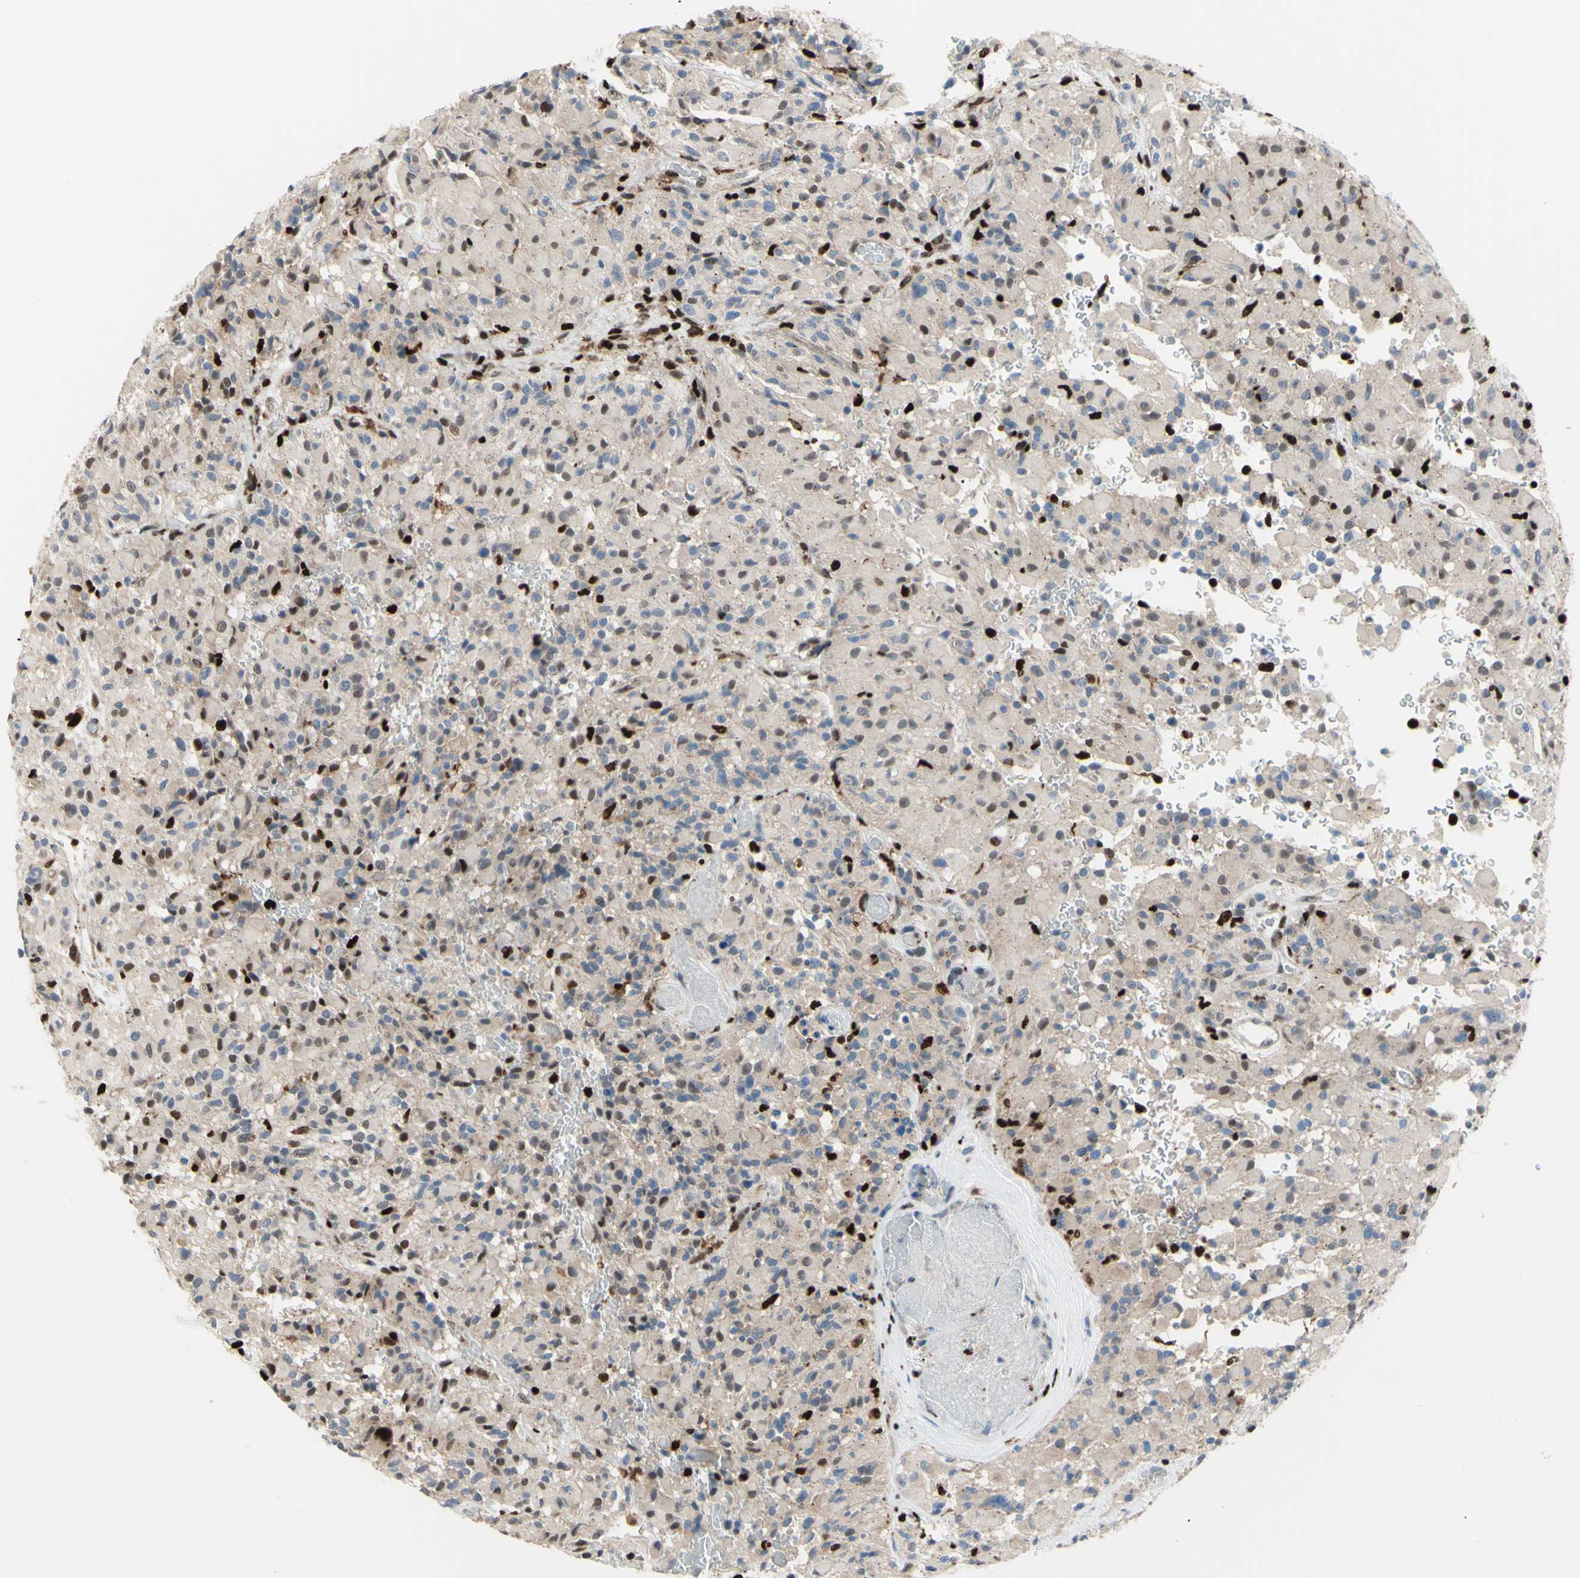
{"staining": {"intensity": "weak", "quantity": "25%-75%", "location": "cytoplasmic/membranous,nuclear"}, "tissue": "glioma", "cell_type": "Tumor cells", "image_type": "cancer", "snomed": [{"axis": "morphology", "description": "Glioma, malignant, High grade"}, {"axis": "topography", "description": "Brain"}], "caption": "Malignant glioma (high-grade) stained with DAB immunohistochemistry (IHC) demonstrates low levels of weak cytoplasmic/membranous and nuclear expression in approximately 25%-75% of tumor cells. (DAB IHC with brightfield microscopy, high magnification).", "gene": "EED", "patient": {"sex": "male", "age": 71}}